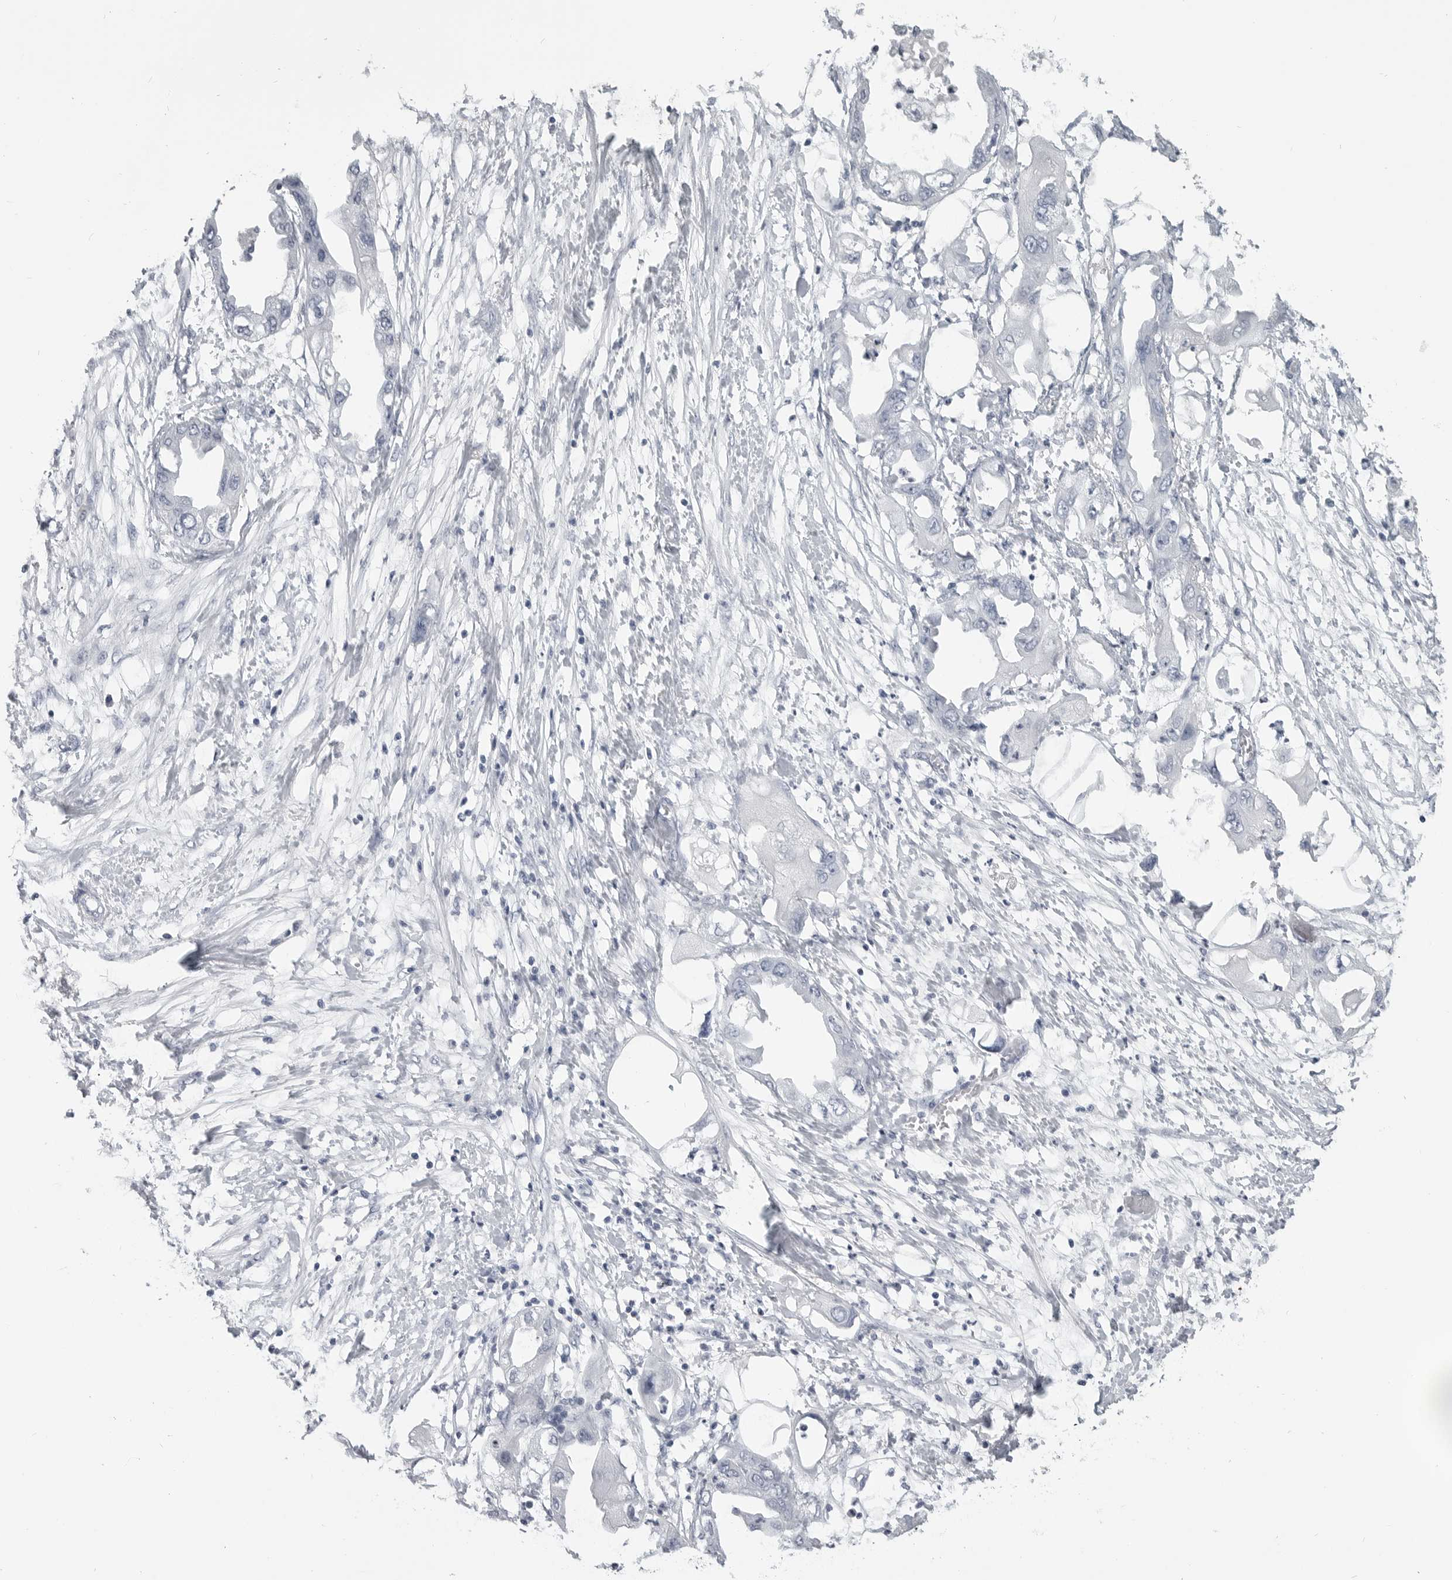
{"staining": {"intensity": "negative", "quantity": "none", "location": "none"}, "tissue": "endometrial cancer", "cell_type": "Tumor cells", "image_type": "cancer", "snomed": [{"axis": "morphology", "description": "Adenocarcinoma, NOS"}, {"axis": "morphology", "description": "Adenocarcinoma, metastatic, NOS"}, {"axis": "topography", "description": "Adipose tissue"}, {"axis": "topography", "description": "Endometrium"}], "caption": "Immunohistochemistry of endometrial cancer shows no staining in tumor cells.", "gene": "LY6D", "patient": {"sex": "female", "age": 67}}